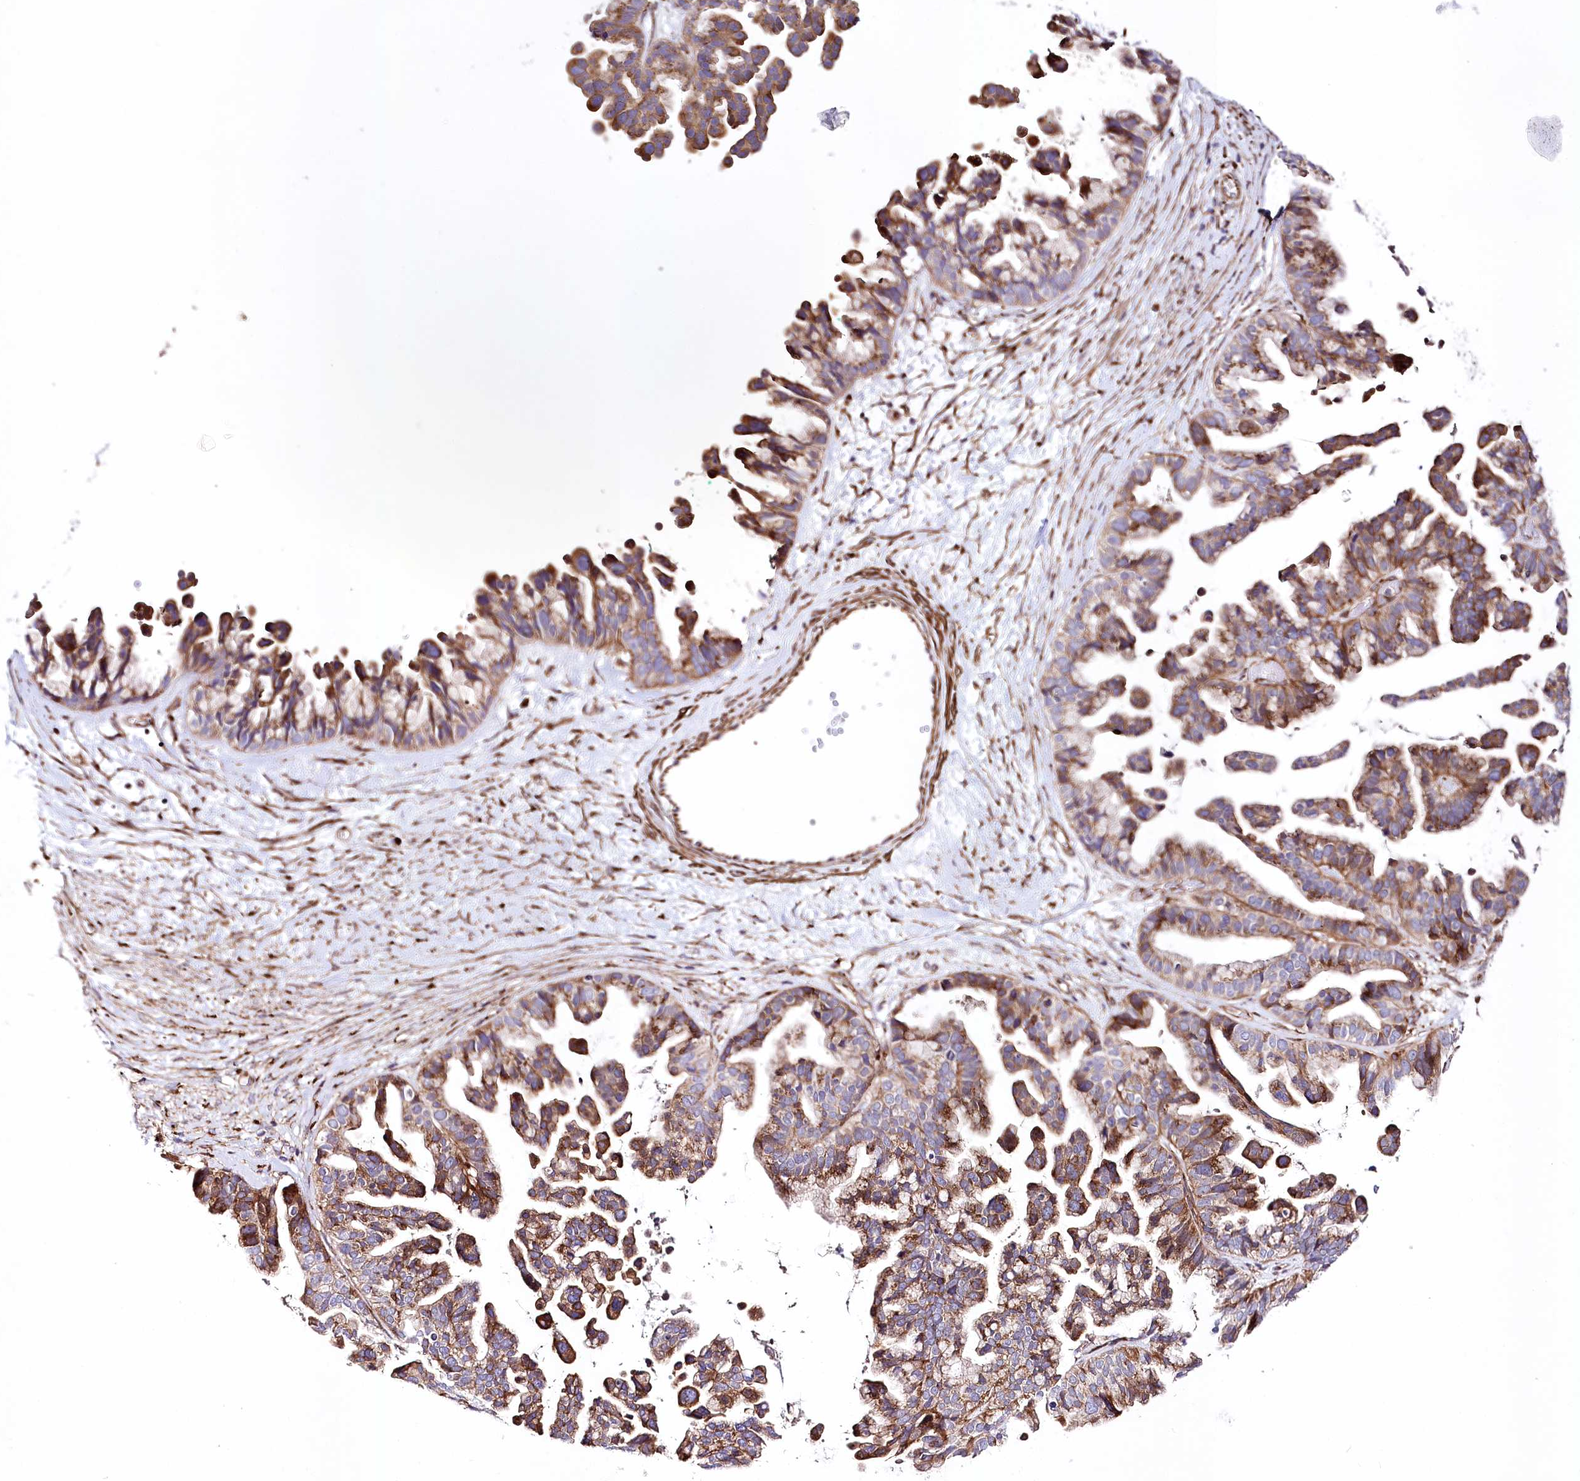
{"staining": {"intensity": "strong", "quantity": ">75%", "location": "cytoplasmic/membranous"}, "tissue": "ovarian cancer", "cell_type": "Tumor cells", "image_type": "cancer", "snomed": [{"axis": "morphology", "description": "Cystadenocarcinoma, serous, NOS"}, {"axis": "topography", "description": "Ovary"}], "caption": "Immunohistochemistry (IHC) histopathology image of human serous cystadenocarcinoma (ovarian) stained for a protein (brown), which shows high levels of strong cytoplasmic/membranous staining in about >75% of tumor cells.", "gene": "ABRAXAS2", "patient": {"sex": "female", "age": 56}}